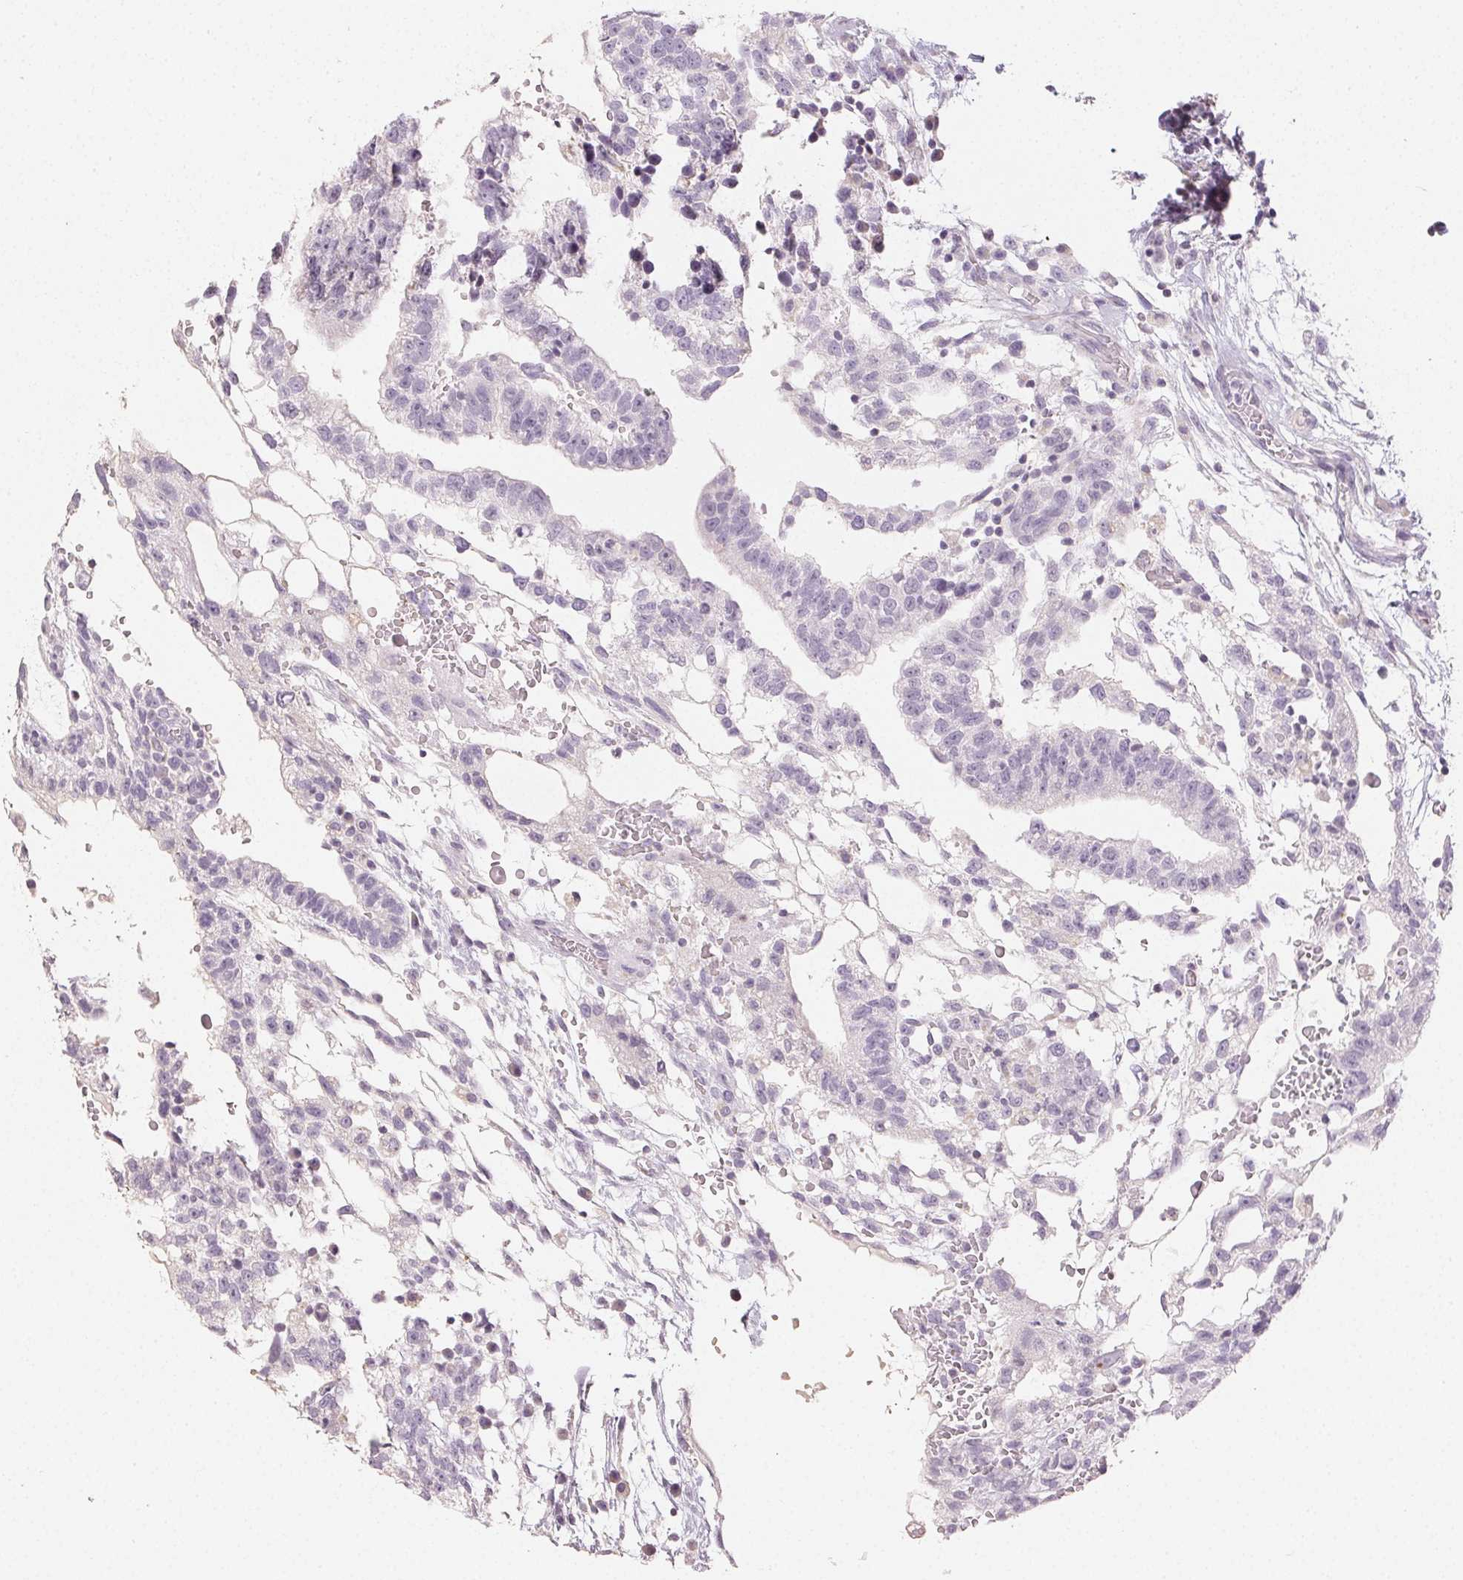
{"staining": {"intensity": "negative", "quantity": "none", "location": "none"}, "tissue": "testis cancer", "cell_type": "Tumor cells", "image_type": "cancer", "snomed": [{"axis": "morphology", "description": "Normal tissue, NOS"}, {"axis": "morphology", "description": "Carcinoma, Embryonal, NOS"}, {"axis": "topography", "description": "Testis"}], "caption": "Protein analysis of embryonal carcinoma (testis) reveals no significant expression in tumor cells. (Brightfield microscopy of DAB IHC at high magnification).", "gene": "LVRN", "patient": {"sex": "male", "age": 32}}